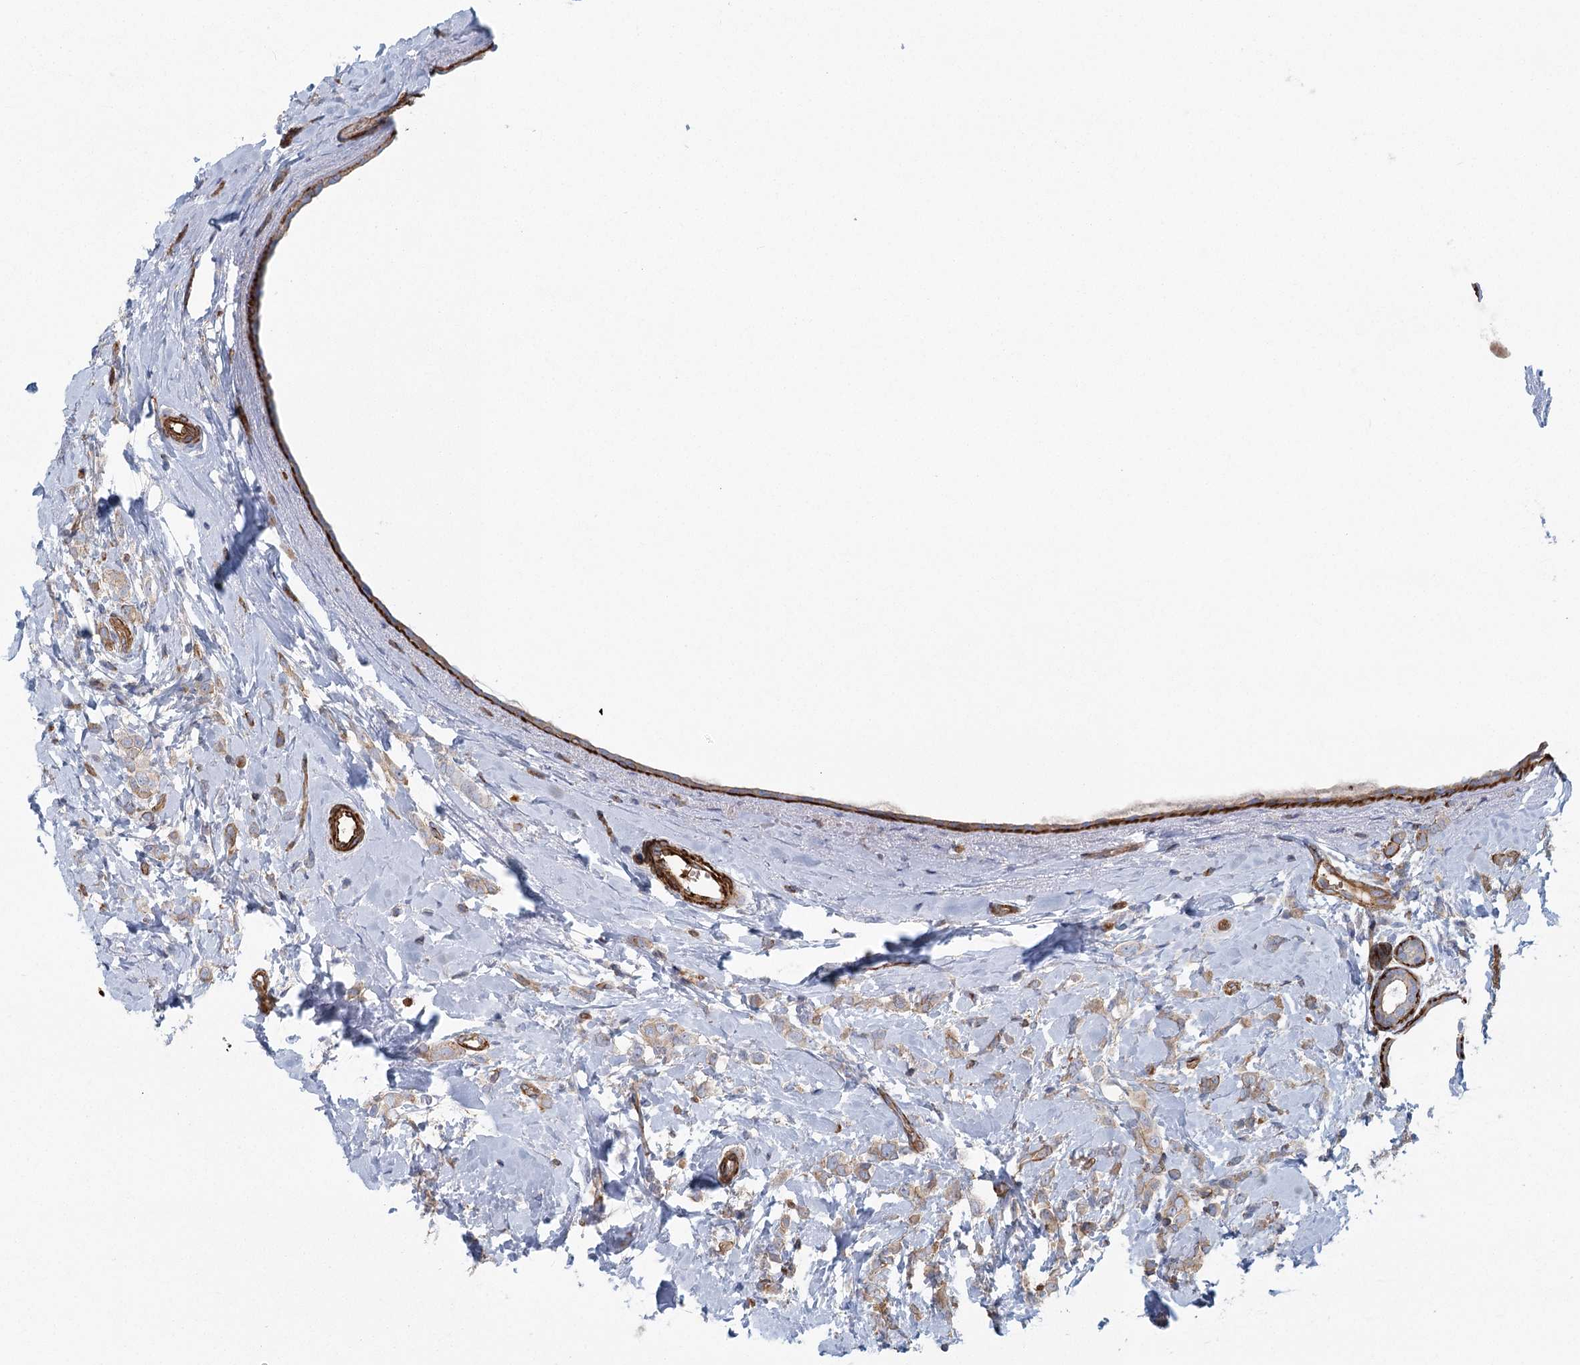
{"staining": {"intensity": "weak", "quantity": ">75%", "location": "cytoplasmic/membranous"}, "tissue": "breast cancer", "cell_type": "Tumor cells", "image_type": "cancer", "snomed": [{"axis": "morphology", "description": "Lobular carcinoma"}, {"axis": "topography", "description": "Breast"}], "caption": "Breast lobular carcinoma was stained to show a protein in brown. There is low levels of weak cytoplasmic/membranous expression in about >75% of tumor cells. Nuclei are stained in blue.", "gene": "IFT46", "patient": {"sex": "female", "age": 47}}